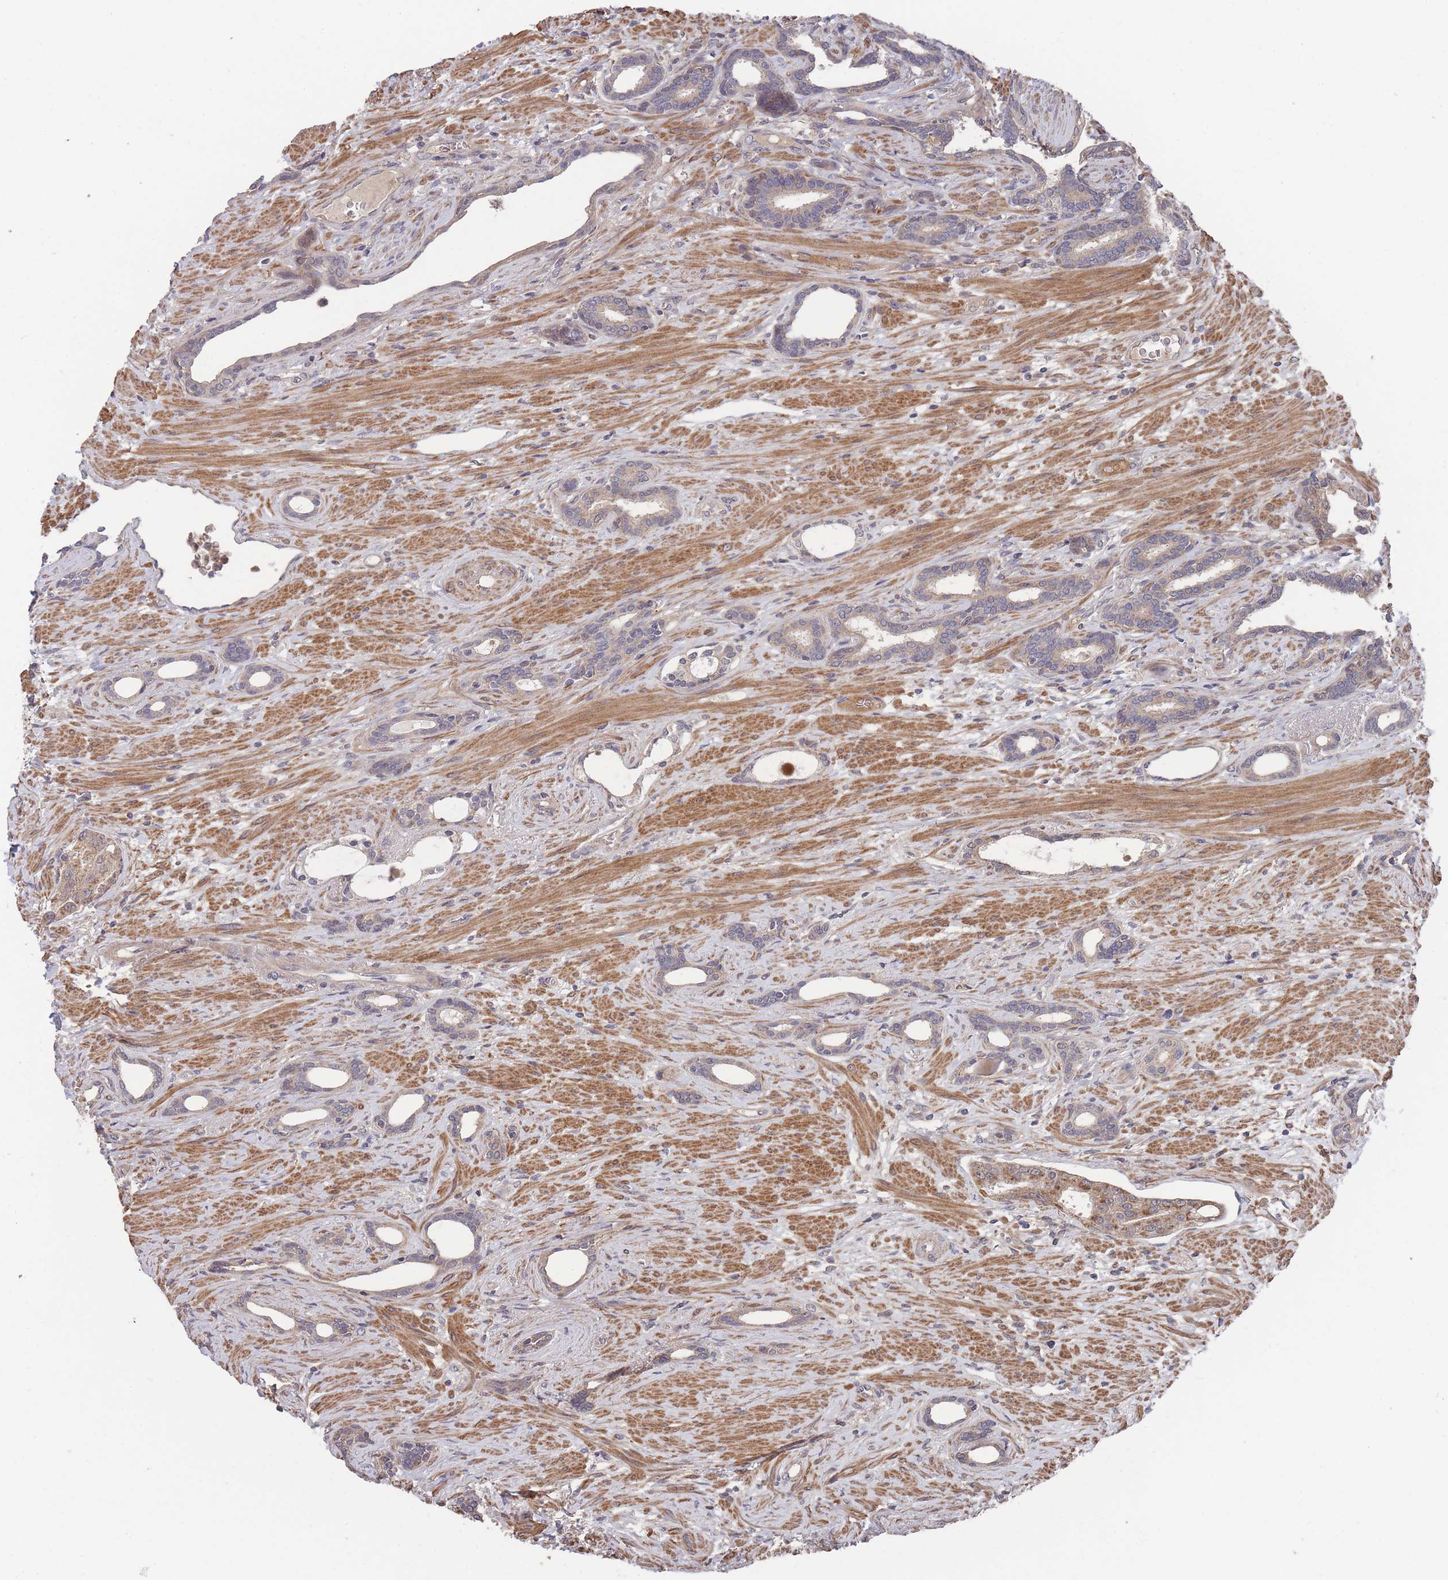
{"staining": {"intensity": "weak", "quantity": "25%-75%", "location": "cytoplasmic/membranous"}, "tissue": "prostate cancer", "cell_type": "Tumor cells", "image_type": "cancer", "snomed": [{"axis": "morphology", "description": "Adenocarcinoma, High grade"}, {"axis": "topography", "description": "Prostate"}], "caption": "Protein expression analysis of prostate cancer shows weak cytoplasmic/membranous staining in approximately 25%-75% of tumor cells. The staining is performed using DAB brown chromogen to label protein expression. The nuclei are counter-stained blue using hematoxylin.", "gene": "SF3B1", "patient": {"sex": "male", "age": 69}}